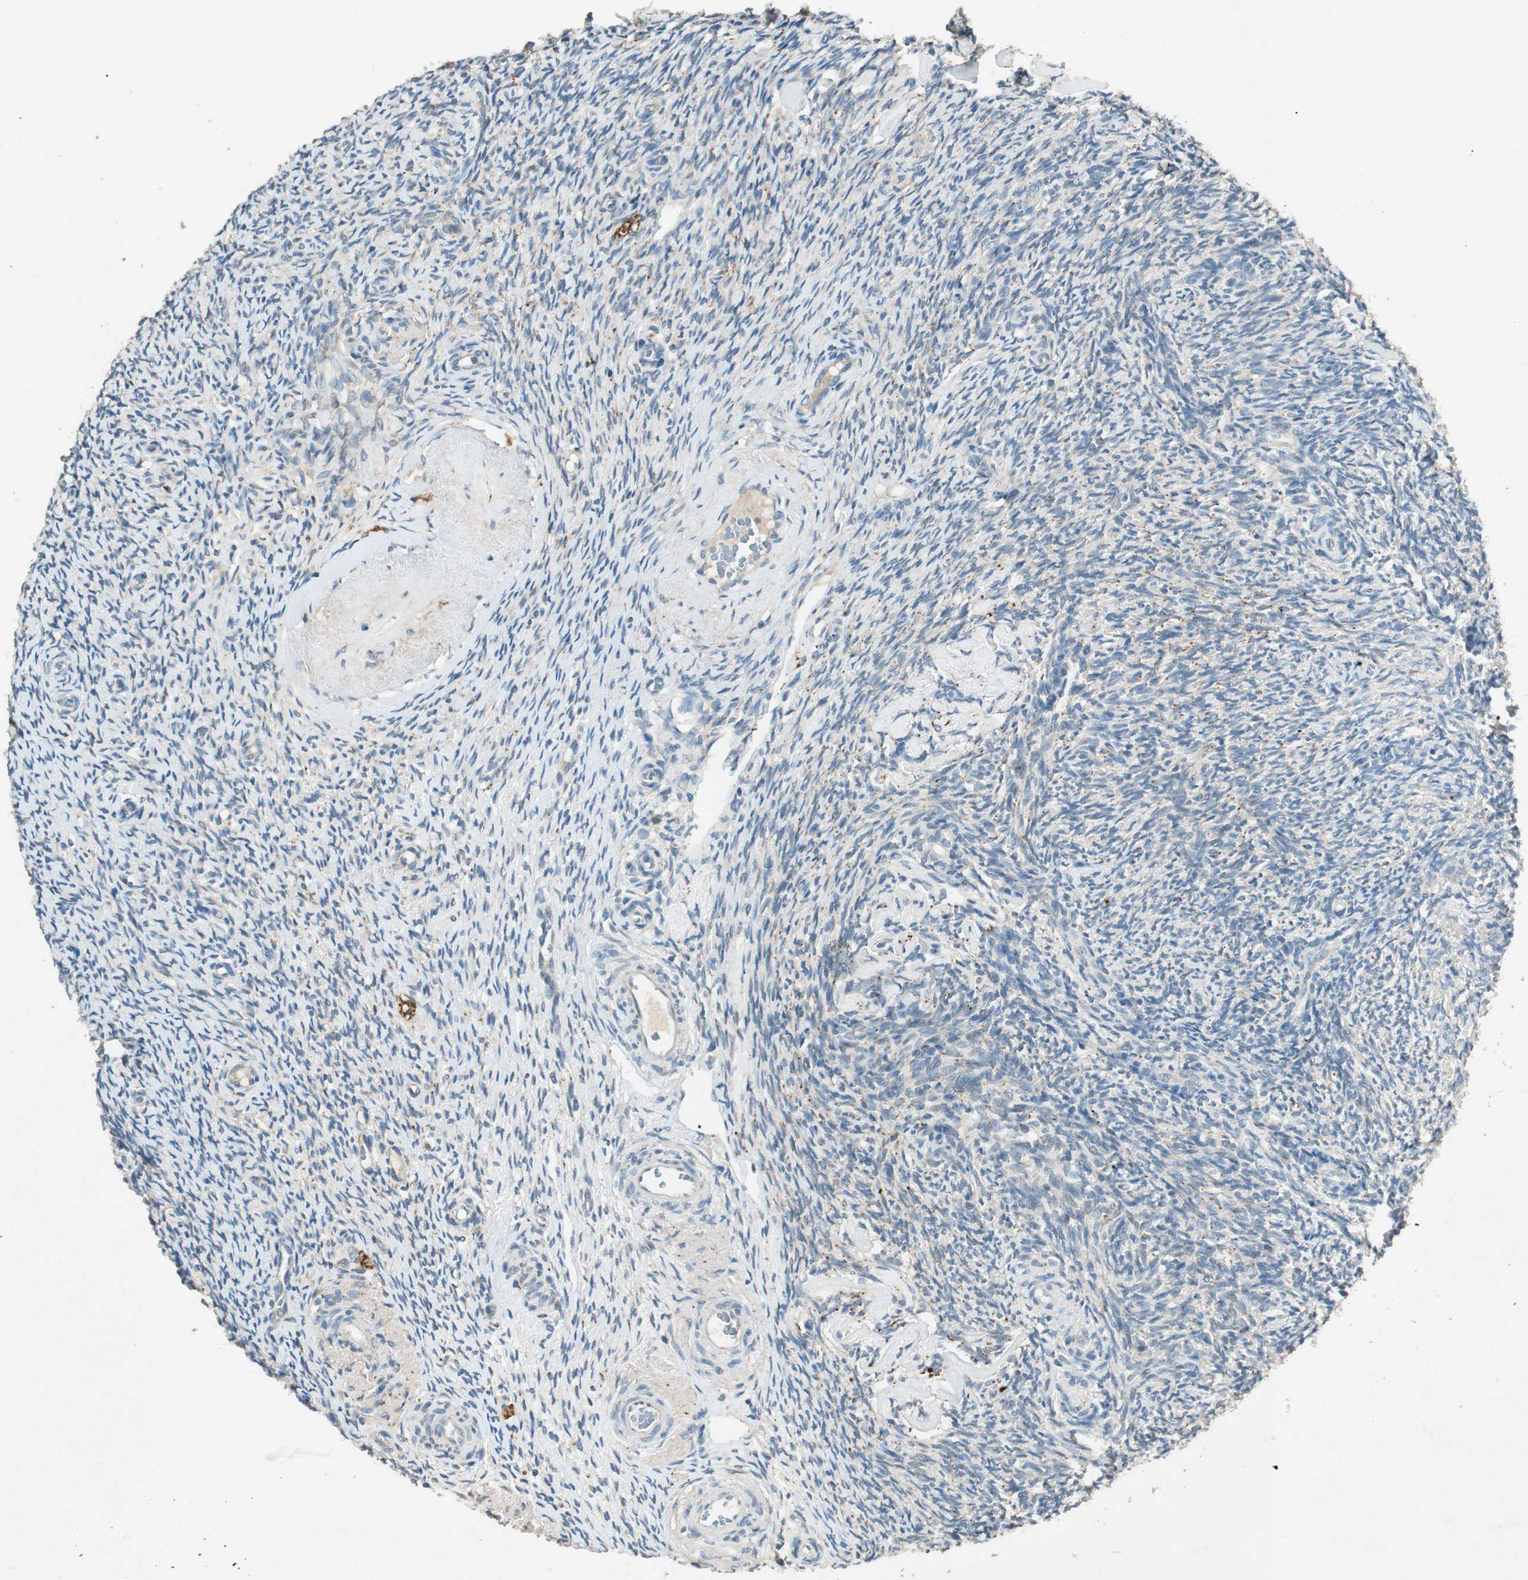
{"staining": {"intensity": "weak", "quantity": "<25%", "location": "cytoplasmic/membranous"}, "tissue": "ovary", "cell_type": "Ovarian stroma cells", "image_type": "normal", "snomed": [{"axis": "morphology", "description": "Normal tissue, NOS"}, {"axis": "topography", "description": "Ovary"}], "caption": "Immunohistochemistry of benign ovary exhibits no staining in ovarian stroma cells.", "gene": "NKAIN1", "patient": {"sex": "female", "age": 60}}